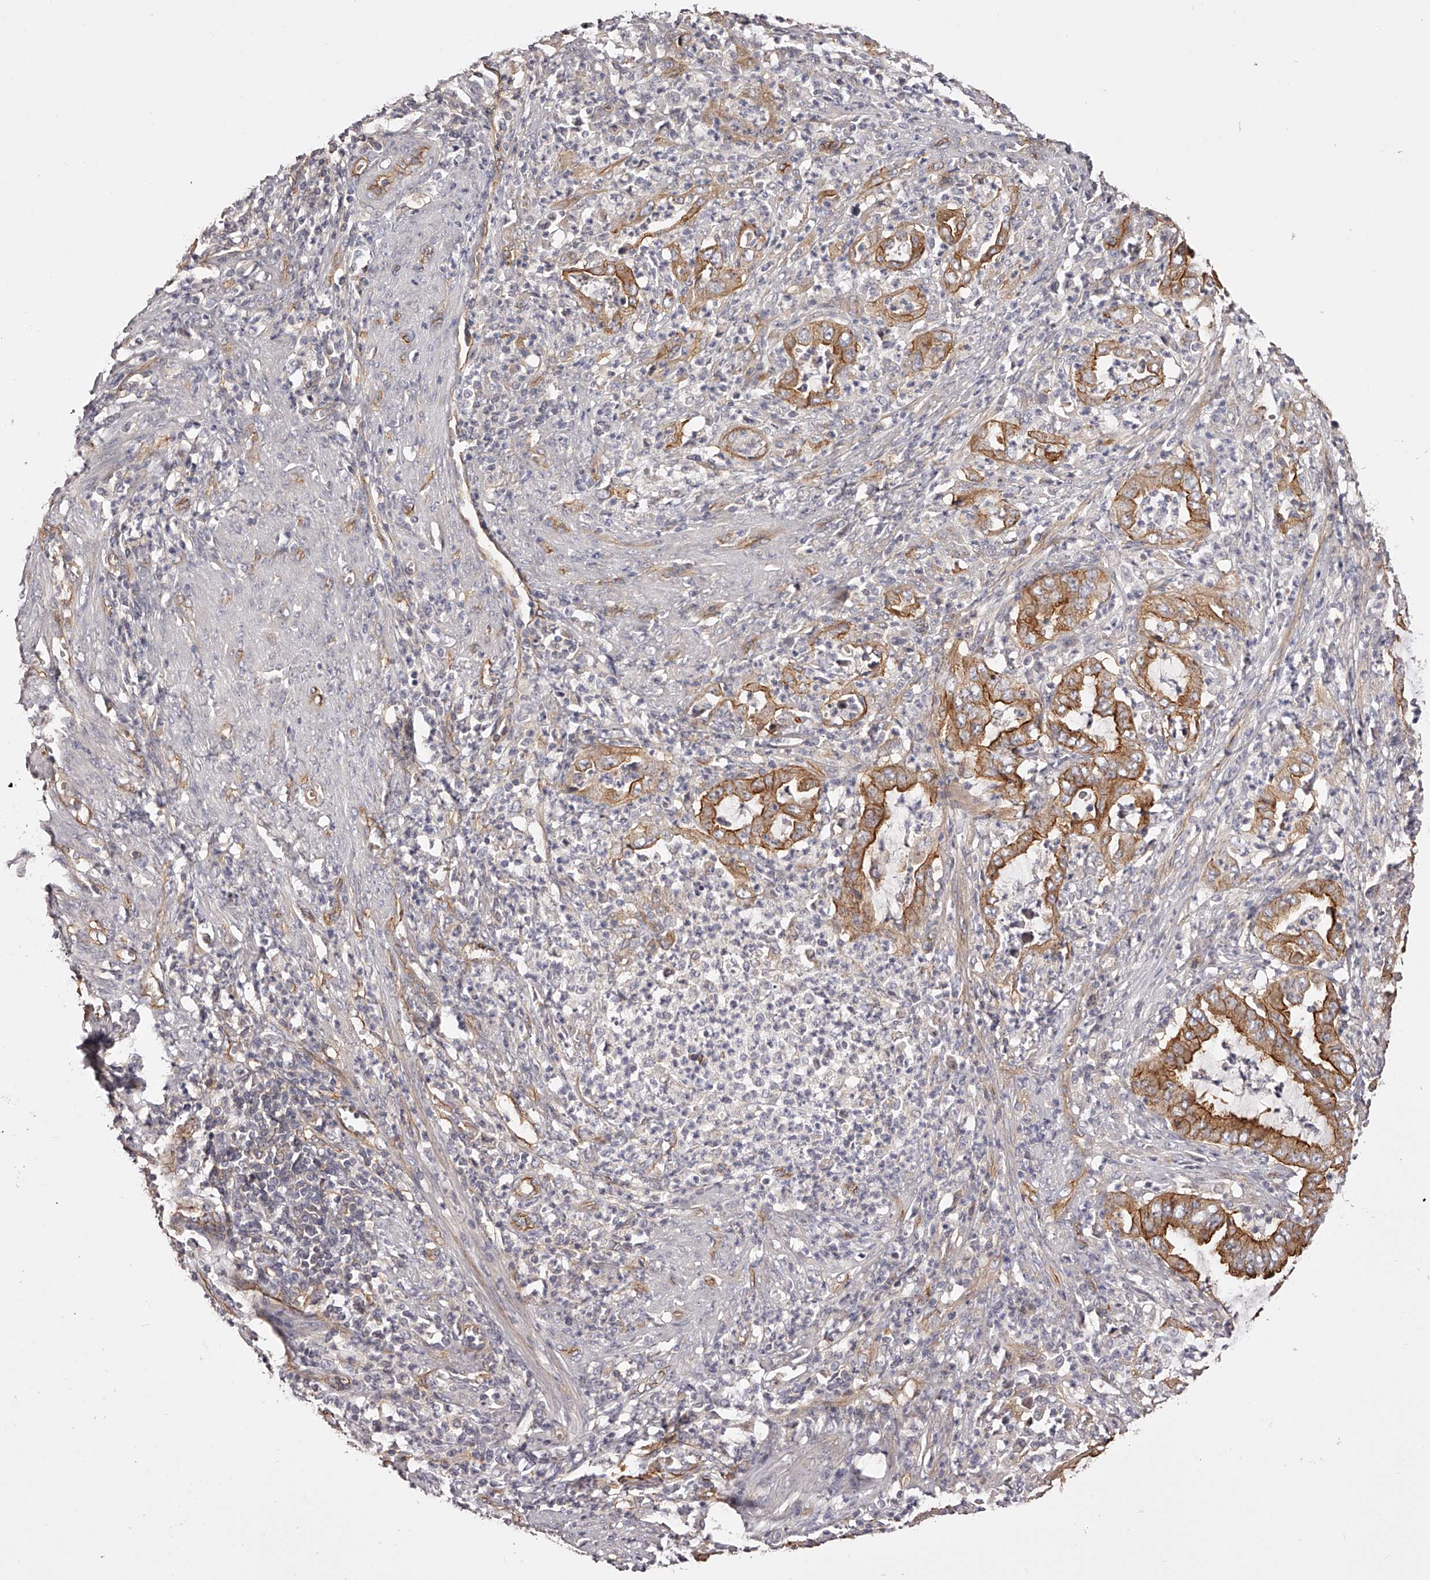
{"staining": {"intensity": "moderate", "quantity": ">75%", "location": "cytoplasmic/membranous"}, "tissue": "endometrial cancer", "cell_type": "Tumor cells", "image_type": "cancer", "snomed": [{"axis": "morphology", "description": "Adenocarcinoma, NOS"}, {"axis": "topography", "description": "Endometrium"}], "caption": "Adenocarcinoma (endometrial) was stained to show a protein in brown. There is medium levels of moderate cytoplasmic/membranous staining in approximately >75% of tumor cells. Ihc stains the protein in brown and the nuclei are stained blue.", "gene": "LTV1", "patient": {"sex": "female", "age": 51}}